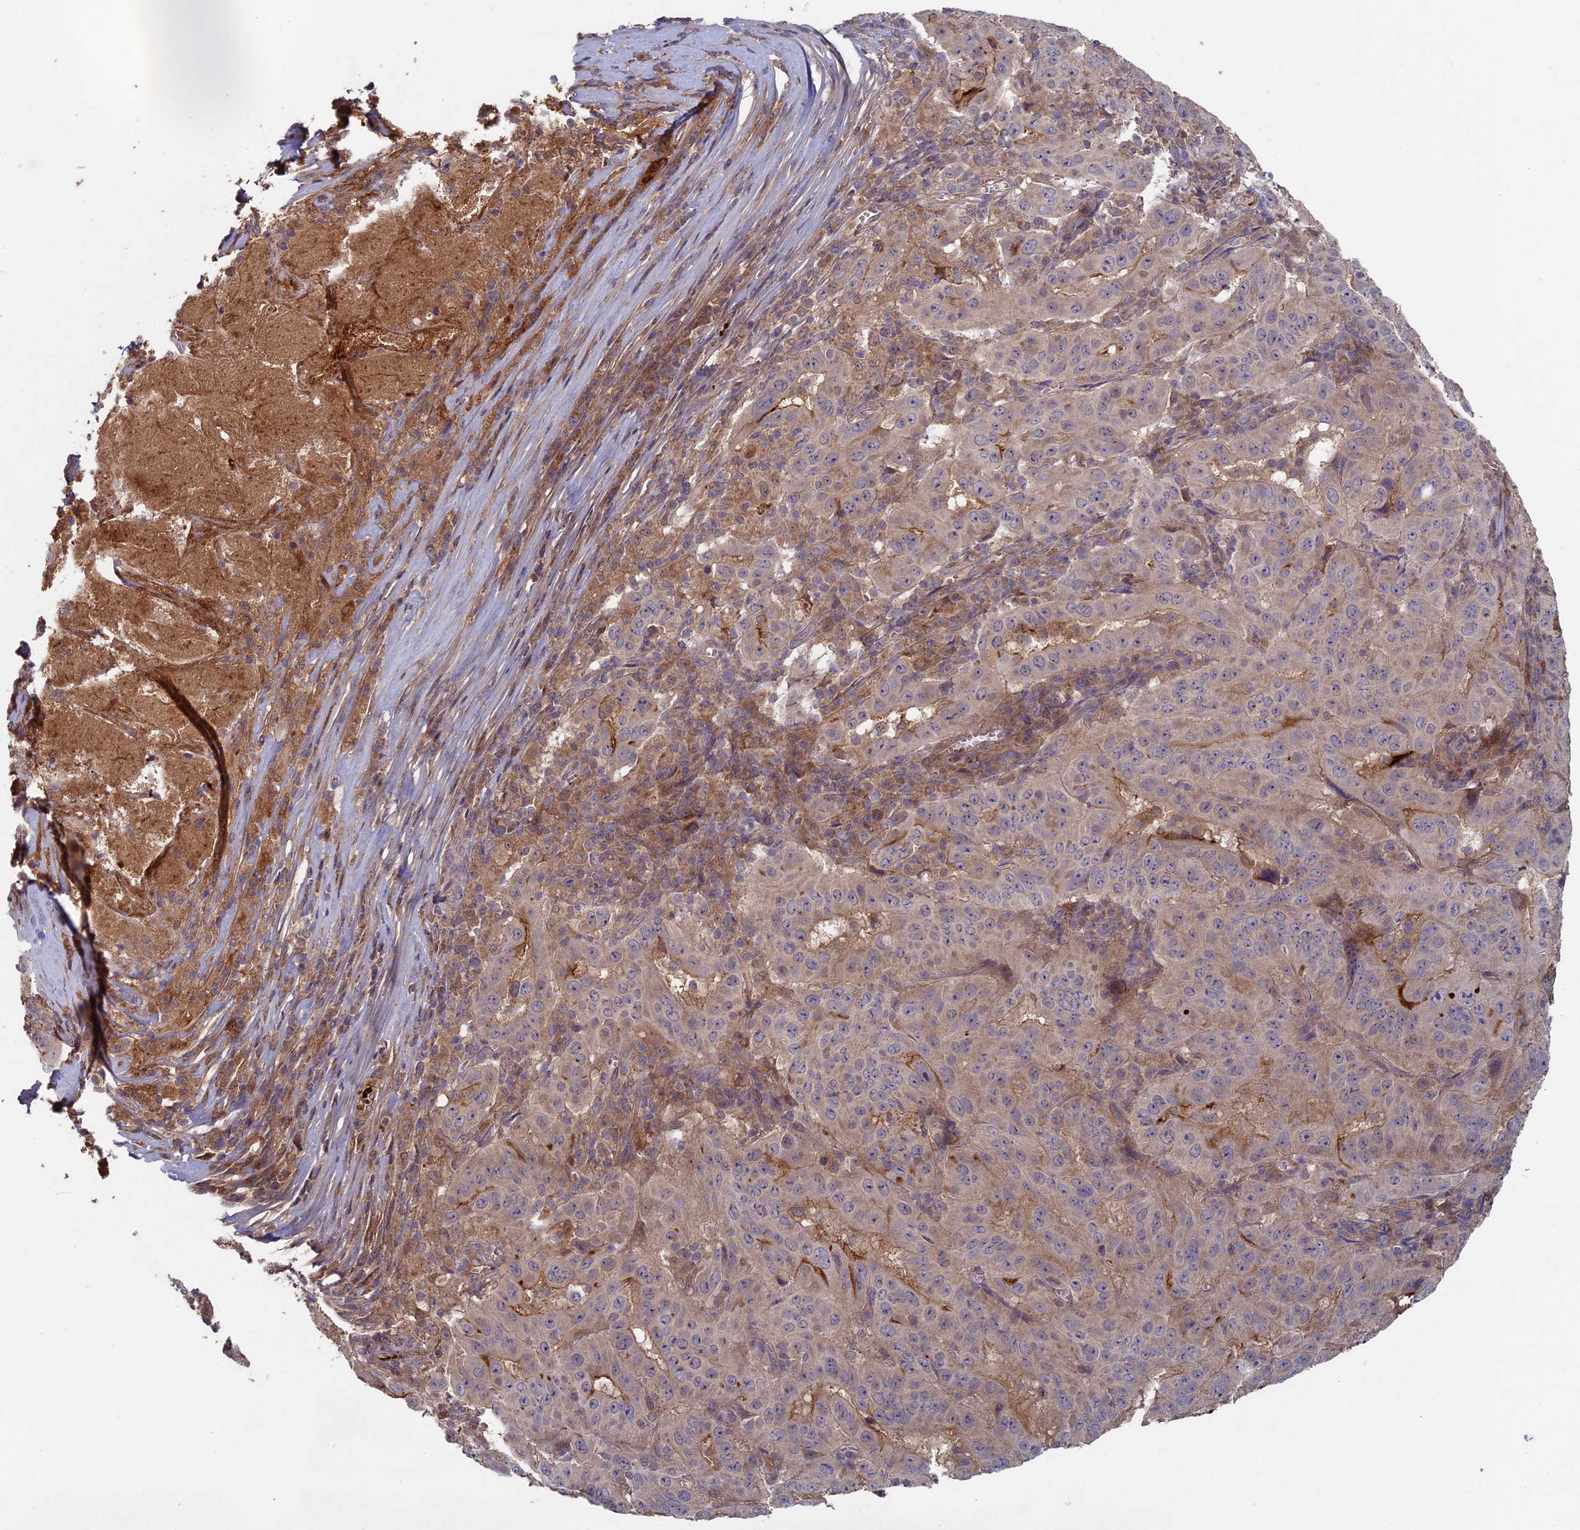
{"staining": {"intensity": "moderate", "quantity": "<25%", "location": "cytoplasmic/membranous"}, "tissue": "pancreatic cancer", "cell_type": "Tumor cells", "image_type": "cancer", "snomed": [{"axis": "morphology", "description": "Adenocarcinoma, NOS"}, {"axis": "topography", "description": "Pancreas"}], "caption": "This is a photomicrograph of immunohistochemistry staining of pancreatic cancer, which shows moderate expression in the cytoplasmic/membranous of tumor cells.", "gene": "RCCD1", "patient": {"sex": "male", "age": 63}}